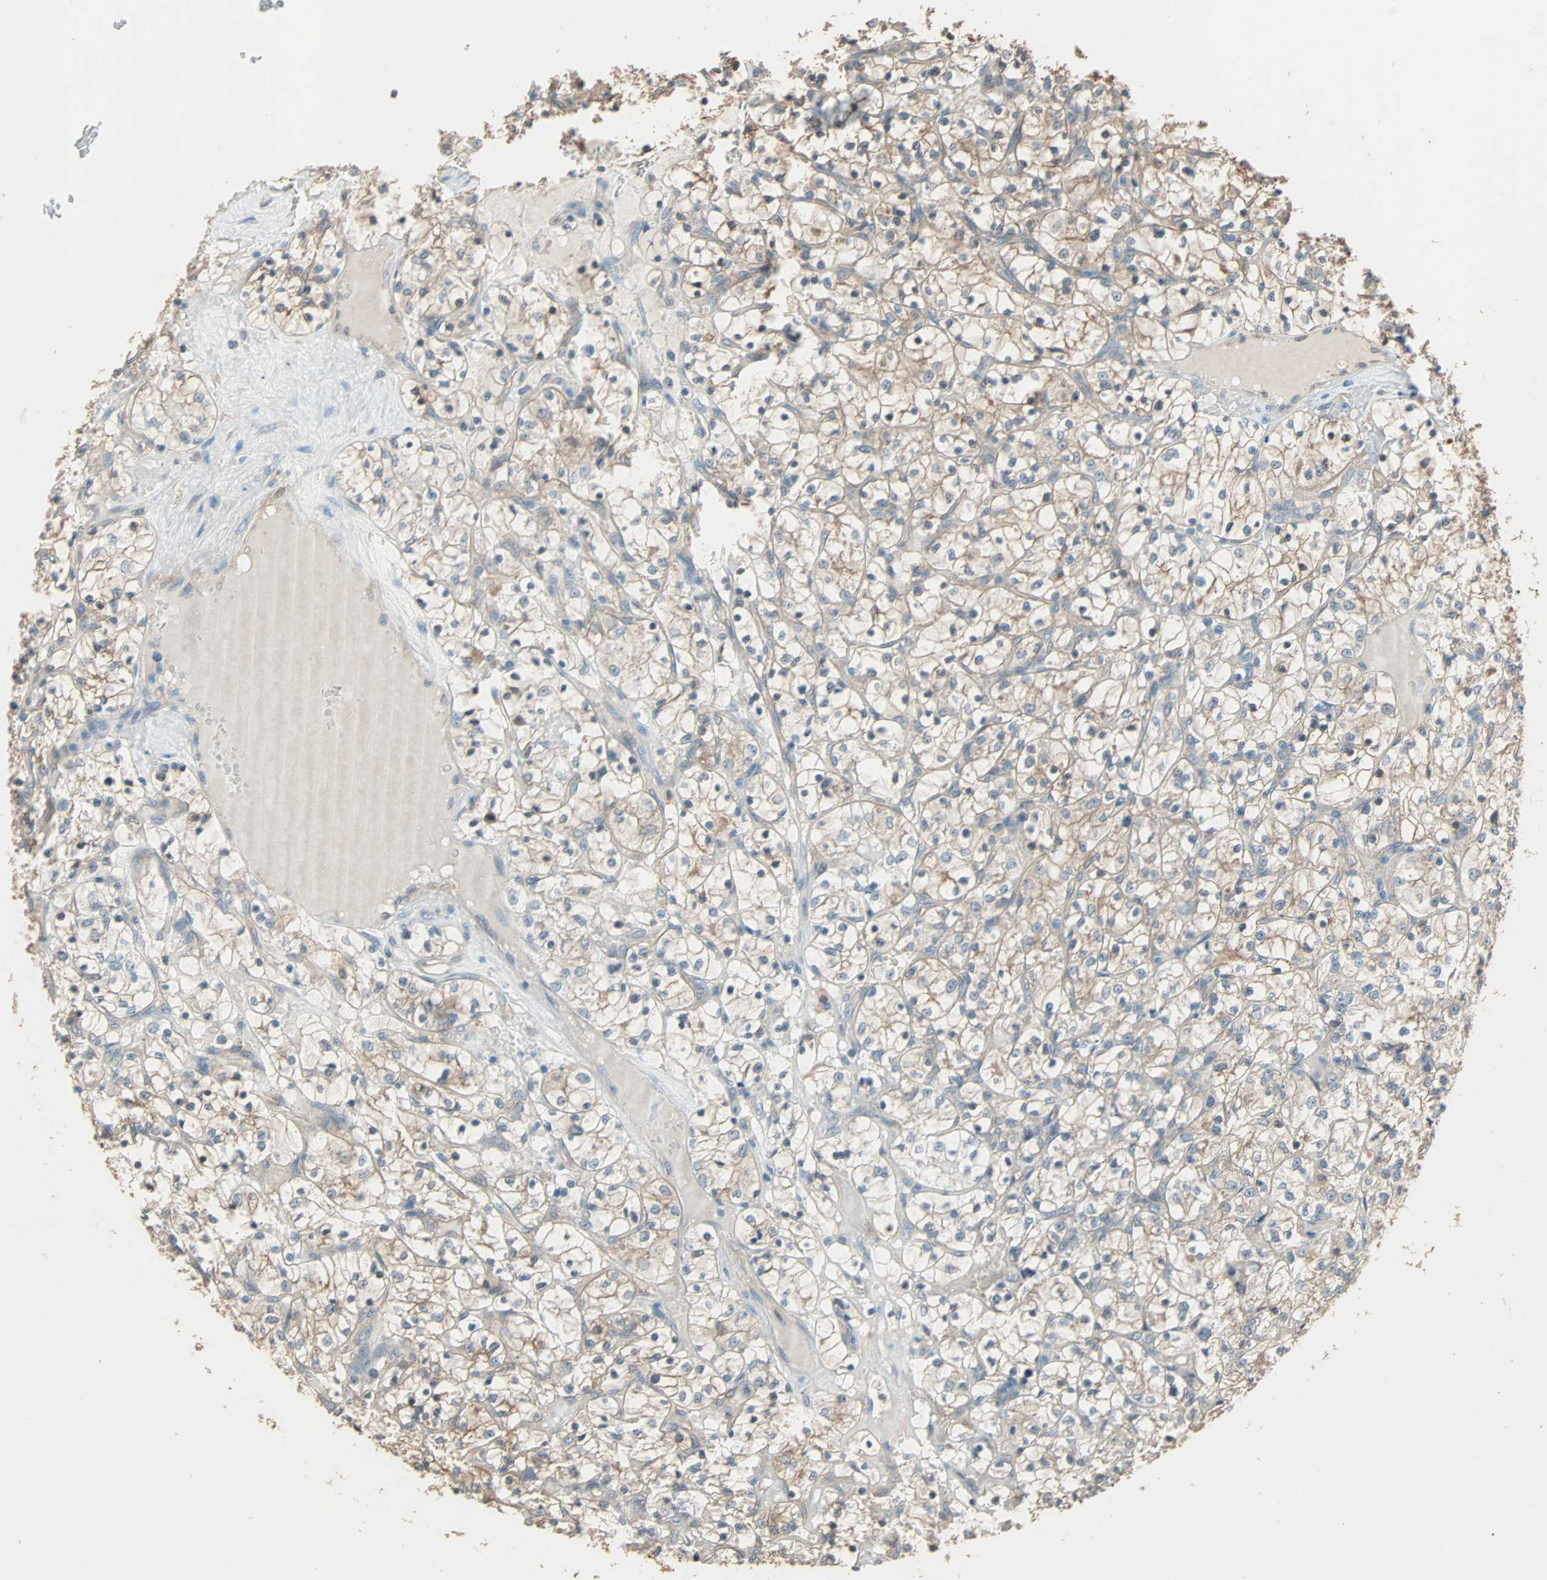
{"staining": {"intensity": "weak", "quantity": "25%-75%", "location": "cytoplasmic/membranous"}, "tissue": "renal cancer", "cell_type": "Tumor cells", "image_type": "cancer", "snomed": [{"axis": "morphology", "description": "Adenocarcinoma, NOS"}, {"axis": "topography", "description": "Kidney"}], "caption": "Immunohistochemical staining of human renal adenocarcinoma shows weak cytoplasmic/membranous protein staining in about 25%-75% of tumor cells.", "gene": "PRDX1", "patient": {"sex": "female", "age": 69}}